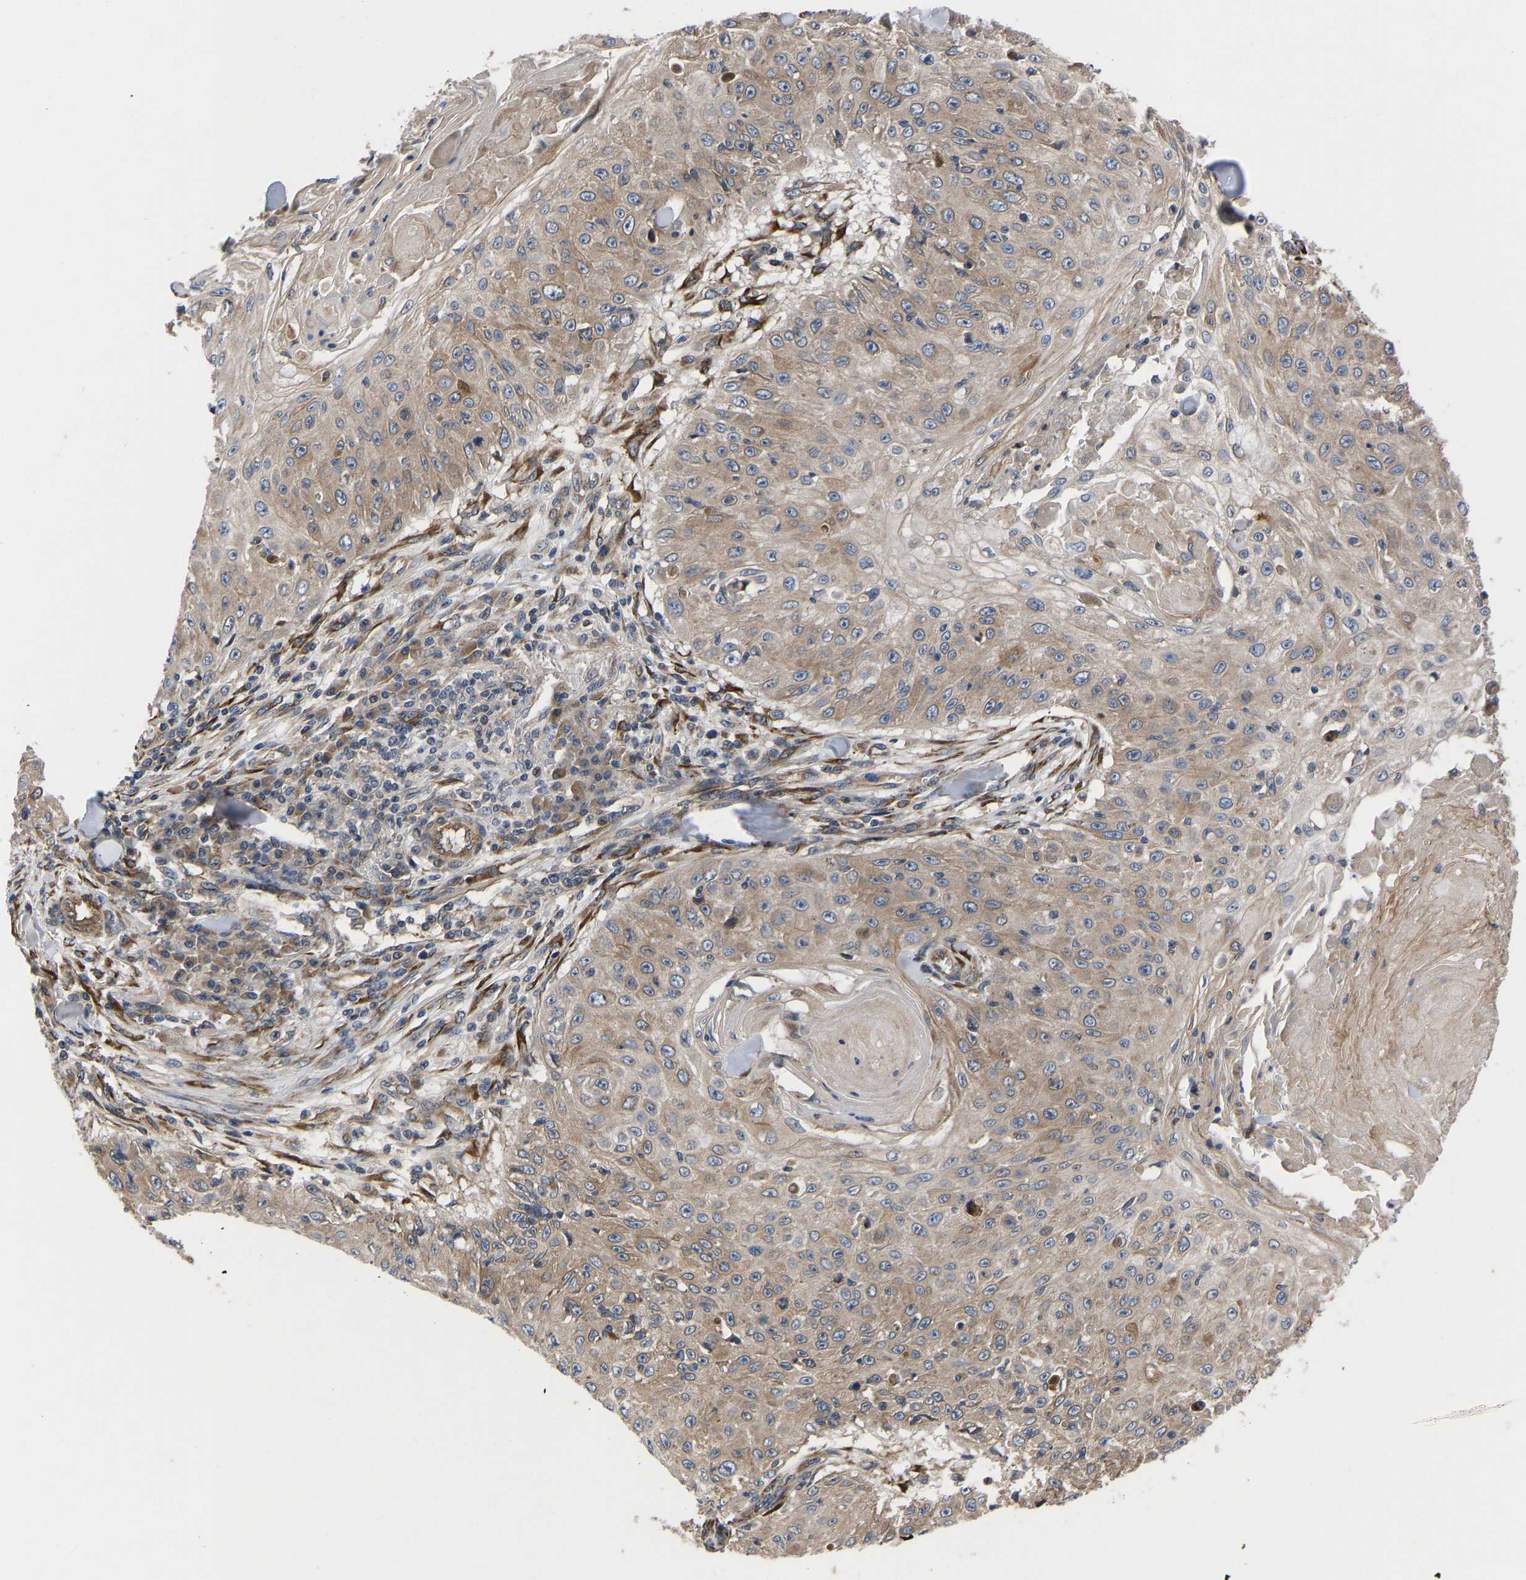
{"staining": {"intensity": "weak", "quantity": ">75%", "location": "cytoplasmic/membranous"}, "tissue": "skin cancer", "cell_type": "Tumor cells", "image_type": "cancer", "snomed": [{"axis": "morphology", "description": "Squamous cell carcinoma, NOS"}, {"axis": "topography", "description": "Skin"}], "caption": "IHC (DAB) staining of skin squamous cell carcinoma demonstrates weak cytoplasmic/membranous protein staining in about >75% of tumor cells.", "gene": "FRRS1", "patient": {"sex": "male", "age": 86}}